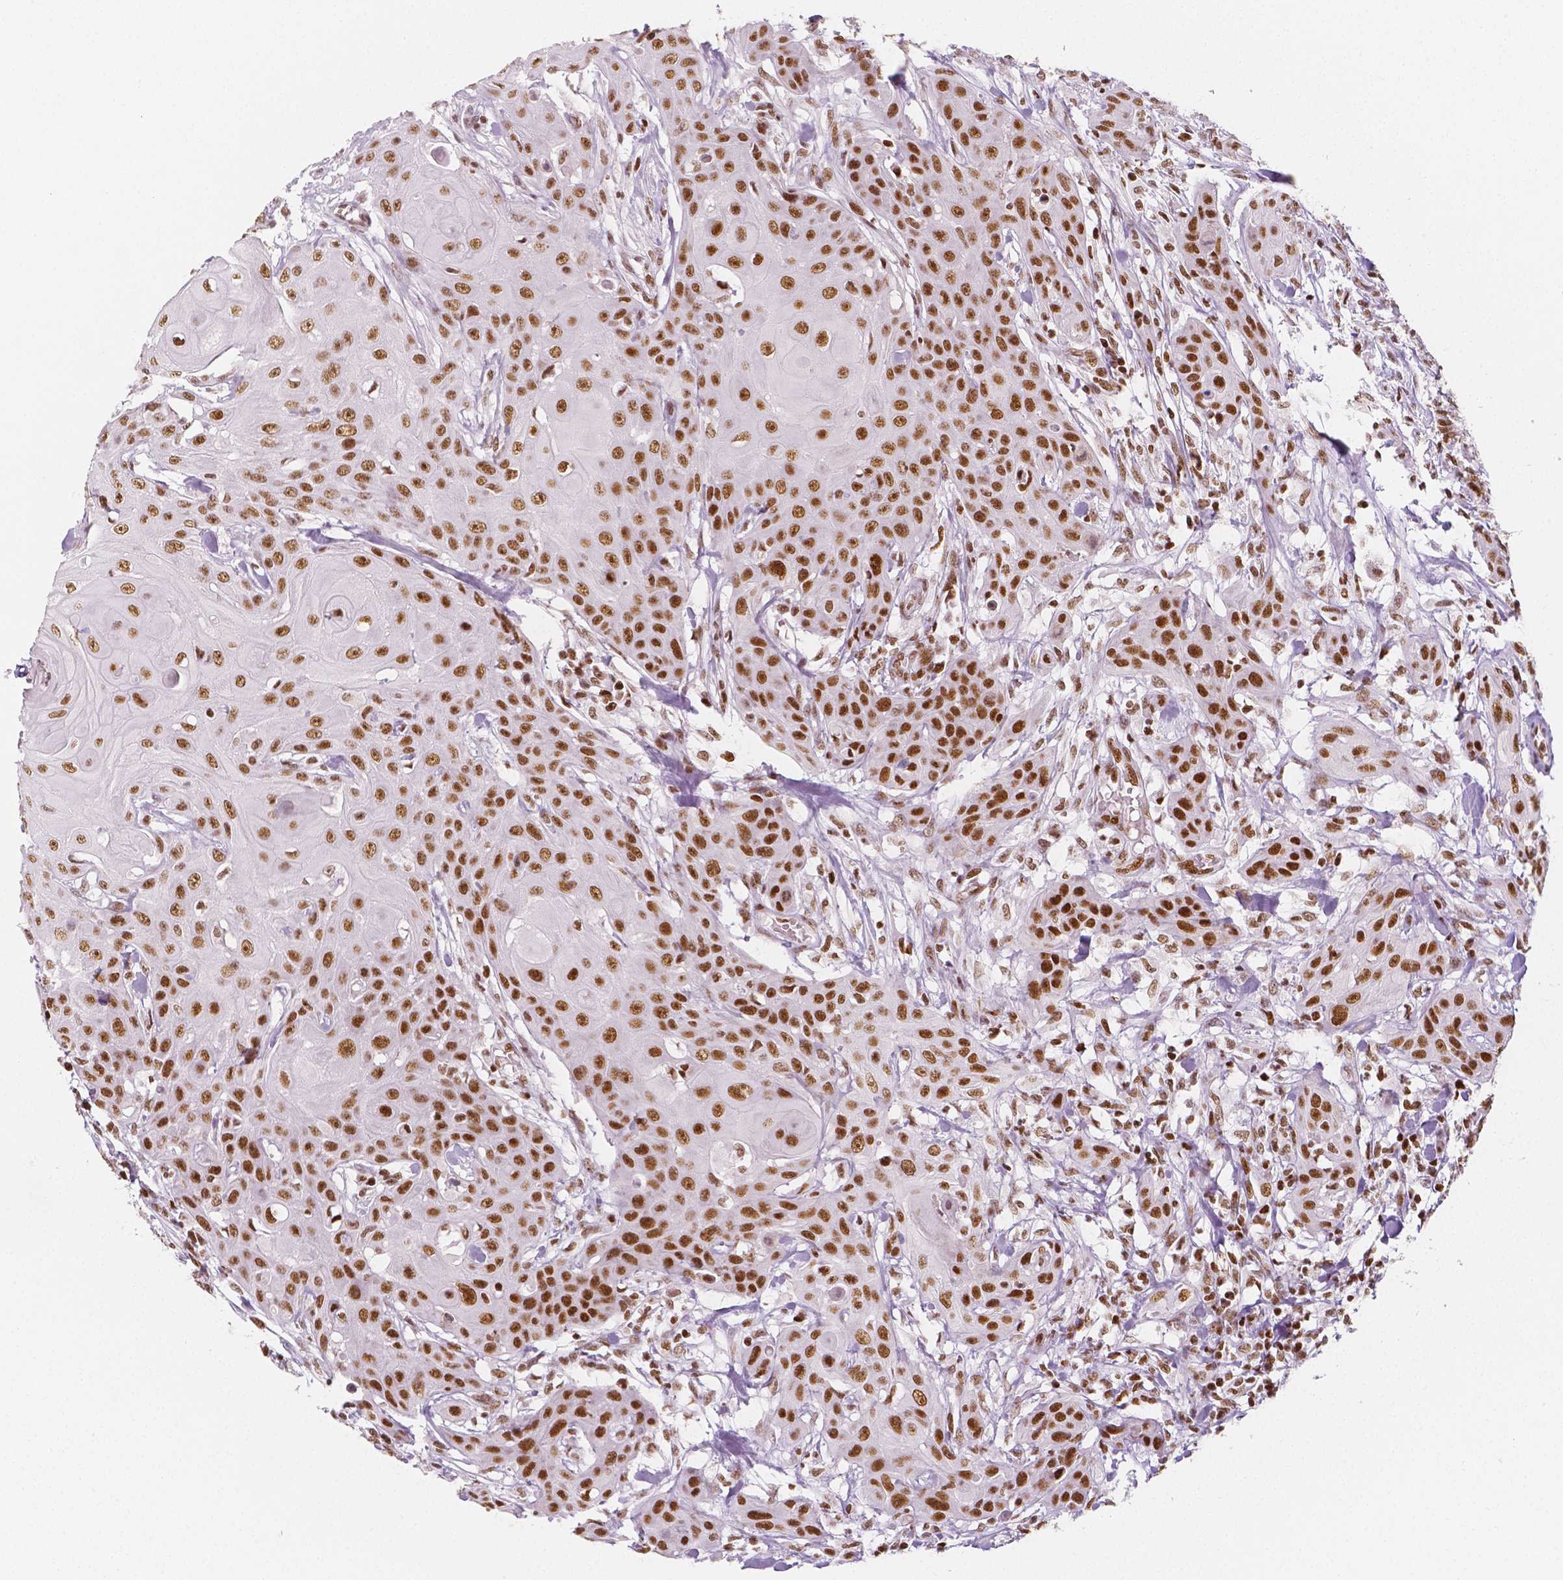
{"staining": {"intensity": "strong", "quantity": ">75%", "location": "nuclear"}, "tissue": "head and neck cancer", "cell_type": "Tumor cells", "image_type": "cancer", "snomed": [{"axis": "morphology", "description": "Squamous cell carcinoma, NOS"}, {"axis": "topography", "description": "Oral tissue"}, {"axis": "topography", "description": "Head-Neck"}], "caption": "Human head and neck squamous cell carcinoma stained for a protein (brown) reveals strong nuclear positive positivity in approximately >75% of tumor cells.", "gene": "HDAC1", "patient": {"sex": "female", "age": 55}}